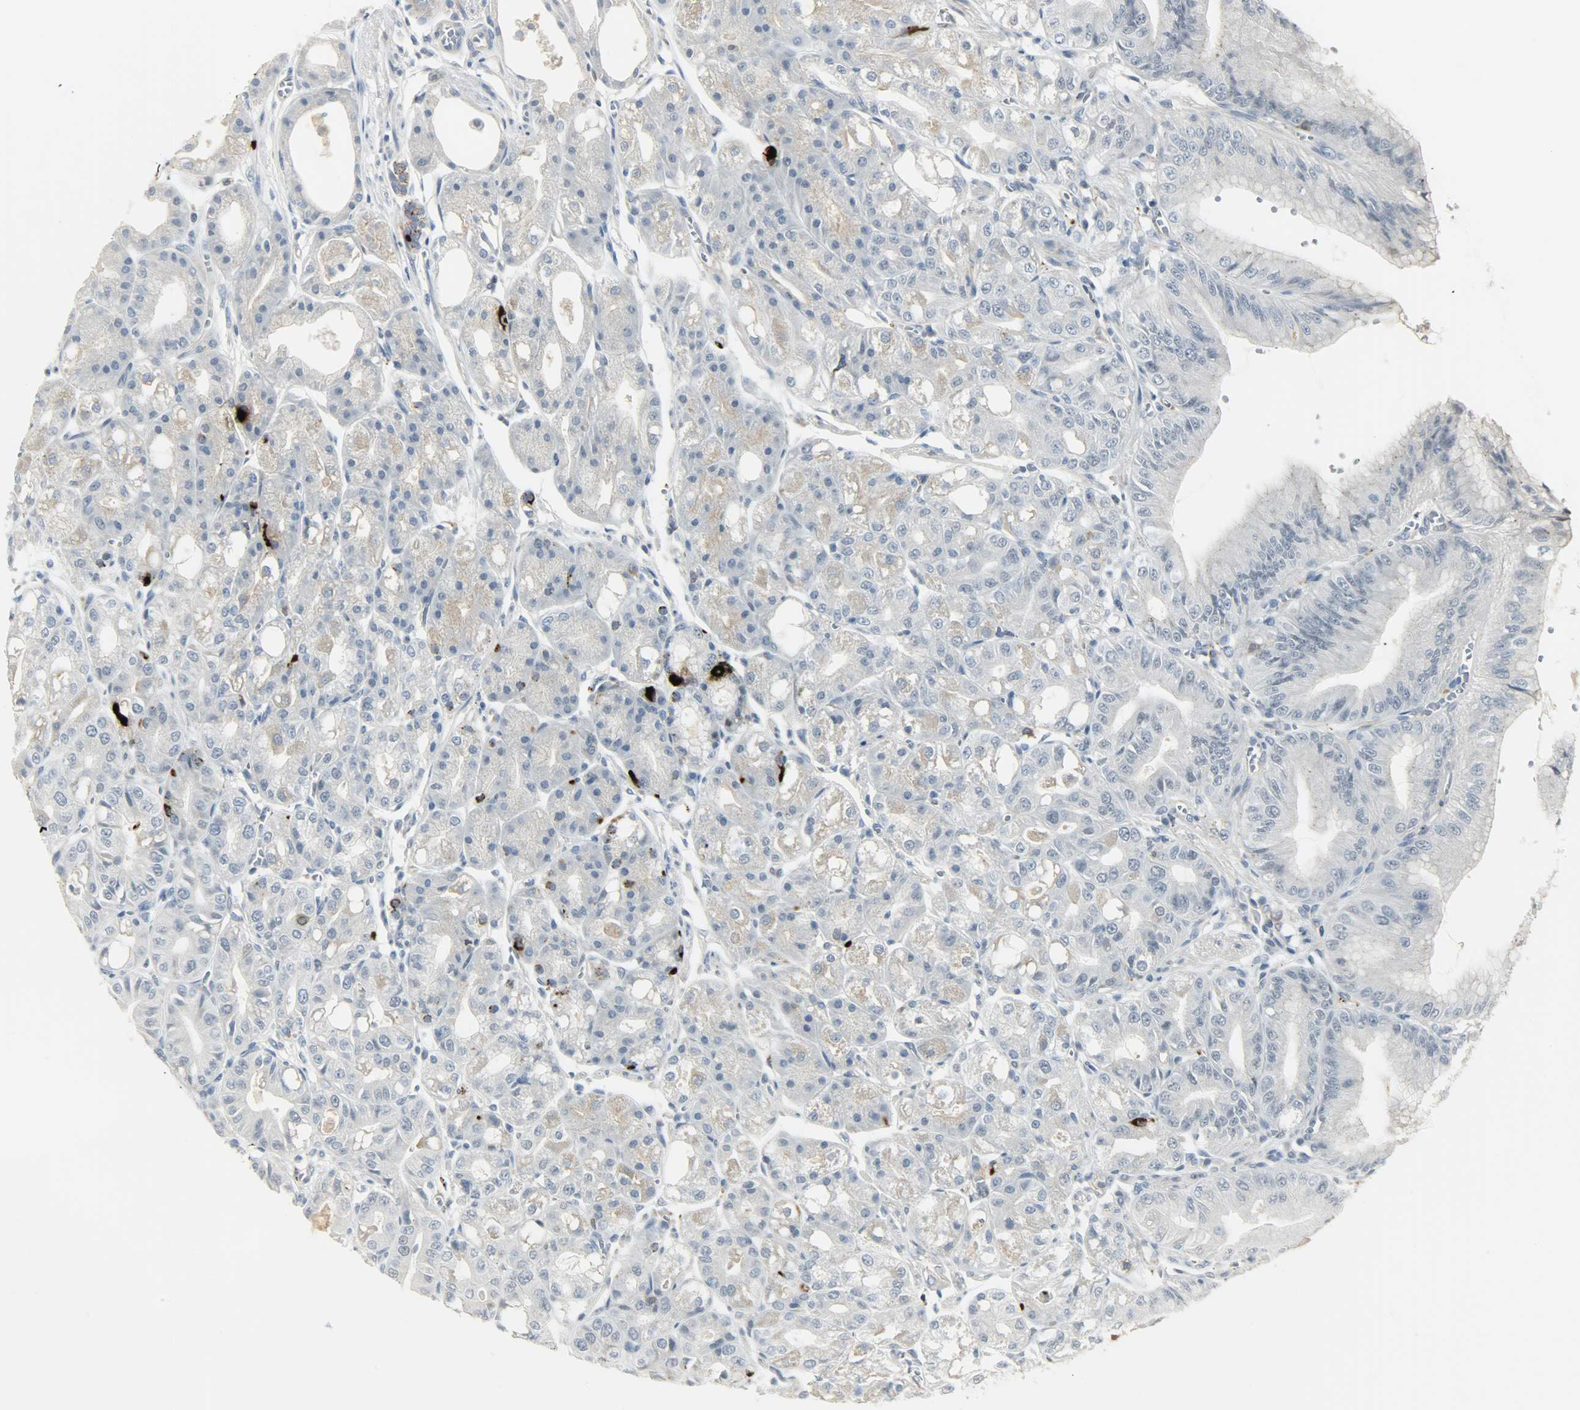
{"staining": {"intensity": "weak", "quantity": "<25%", "location": "cytoplasmic/membranous"}, "tissue": "stomach", "cell_type": "Glandular cells", "image_type": "normal", "snomed": [{"axis": "morphology", "description": "Normal tissue, NOS"}, {"axis": "topography", "description": "Stomach, lower"}], "caption": "Immunohistochemistry (IHC) of unremarkable stomach displays no expression in glandular cells. (Stains: DAB immunohistochemistry with hematoxylin counter stain, Microscopy: brightfield microscopy at high magnification).", "gene": "CD4", "patient": {"sex": "male", "age": 71}}